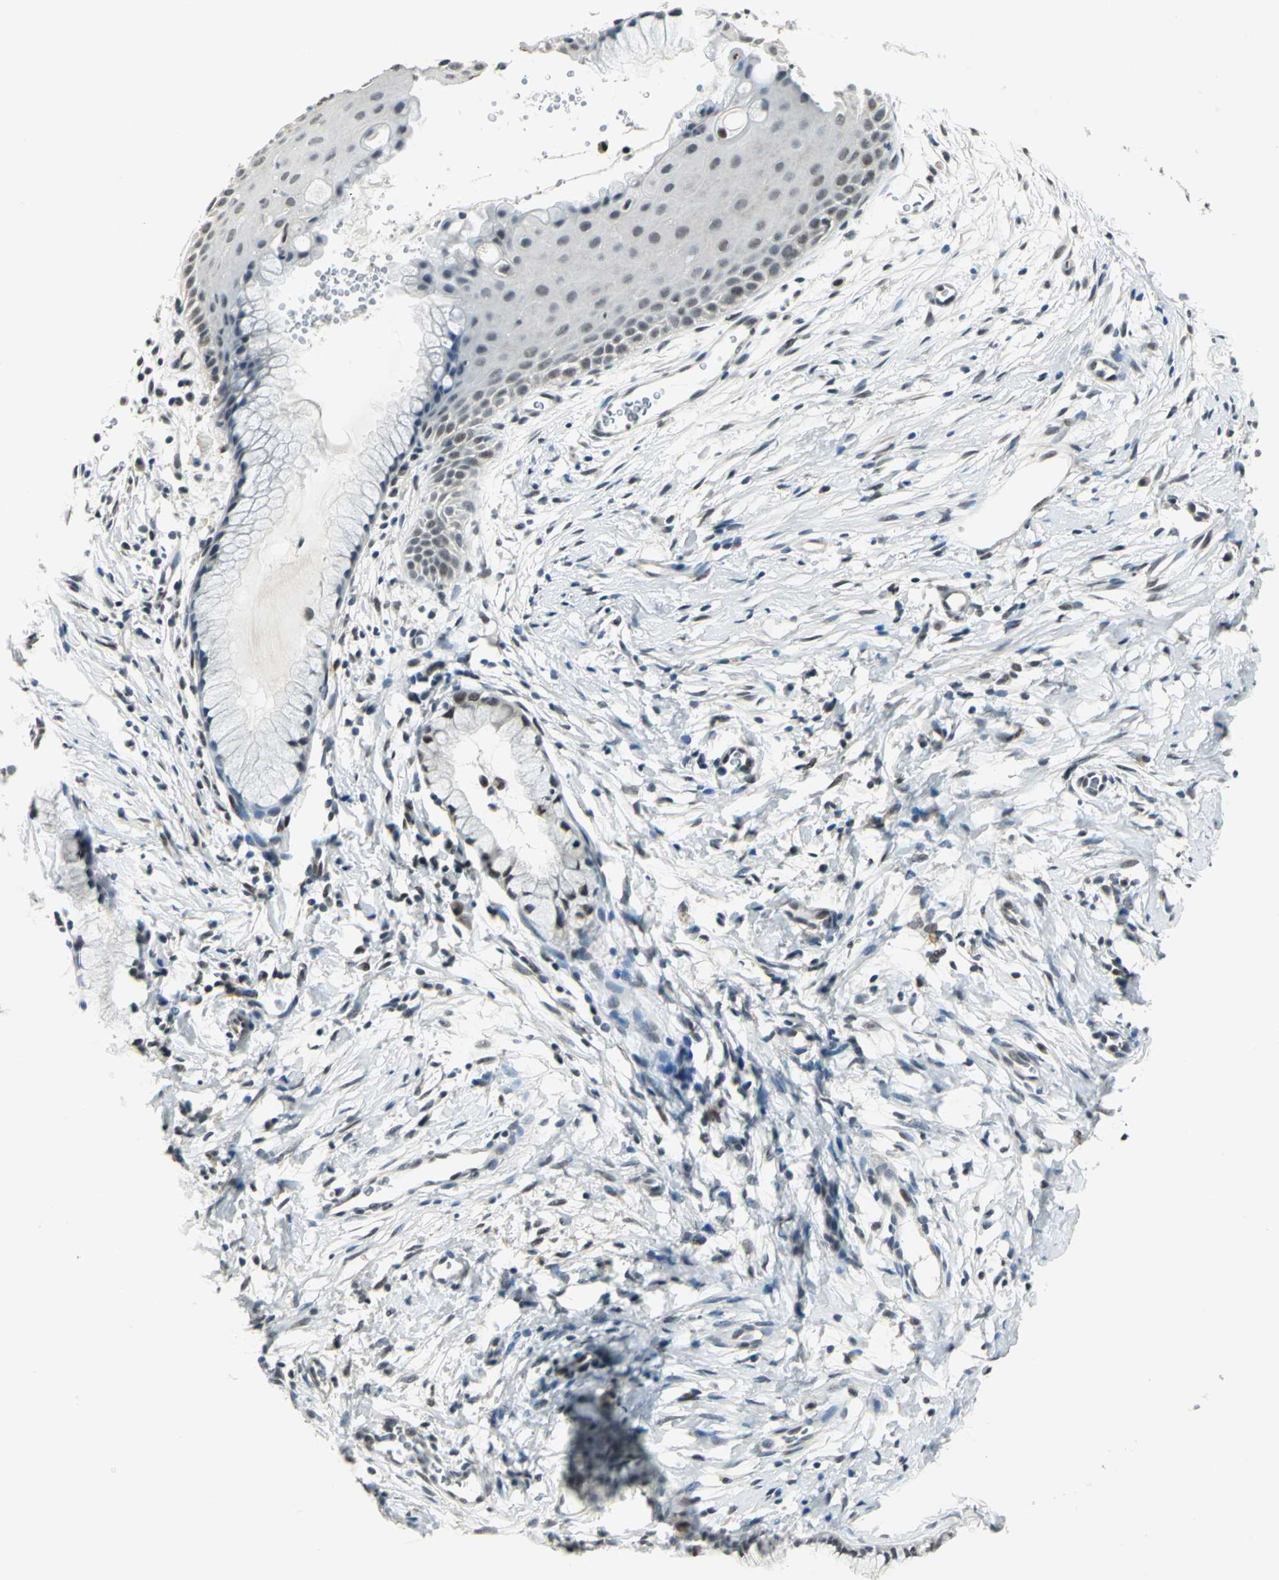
{"staining": {"intensity": "negative", "quantity": "none", "location": "none"}, "tissue": "cervix", "cell_type": "Glandular cells", "image_type": "normal", "snomed": [{"axis": "morphology", "description": "Normal tissue, NOS"}, {"axis": "topography", "description": "Cervix"}], "caption": "Immunohistochemistry (IHC) image of benign cervix: cervix stained with DAB (3,3'-diaminobenzidine) reveals no significant protein staining in glandular cells.", "gene": "MTA1", "patient": {"sex": "female", "age": 39}}